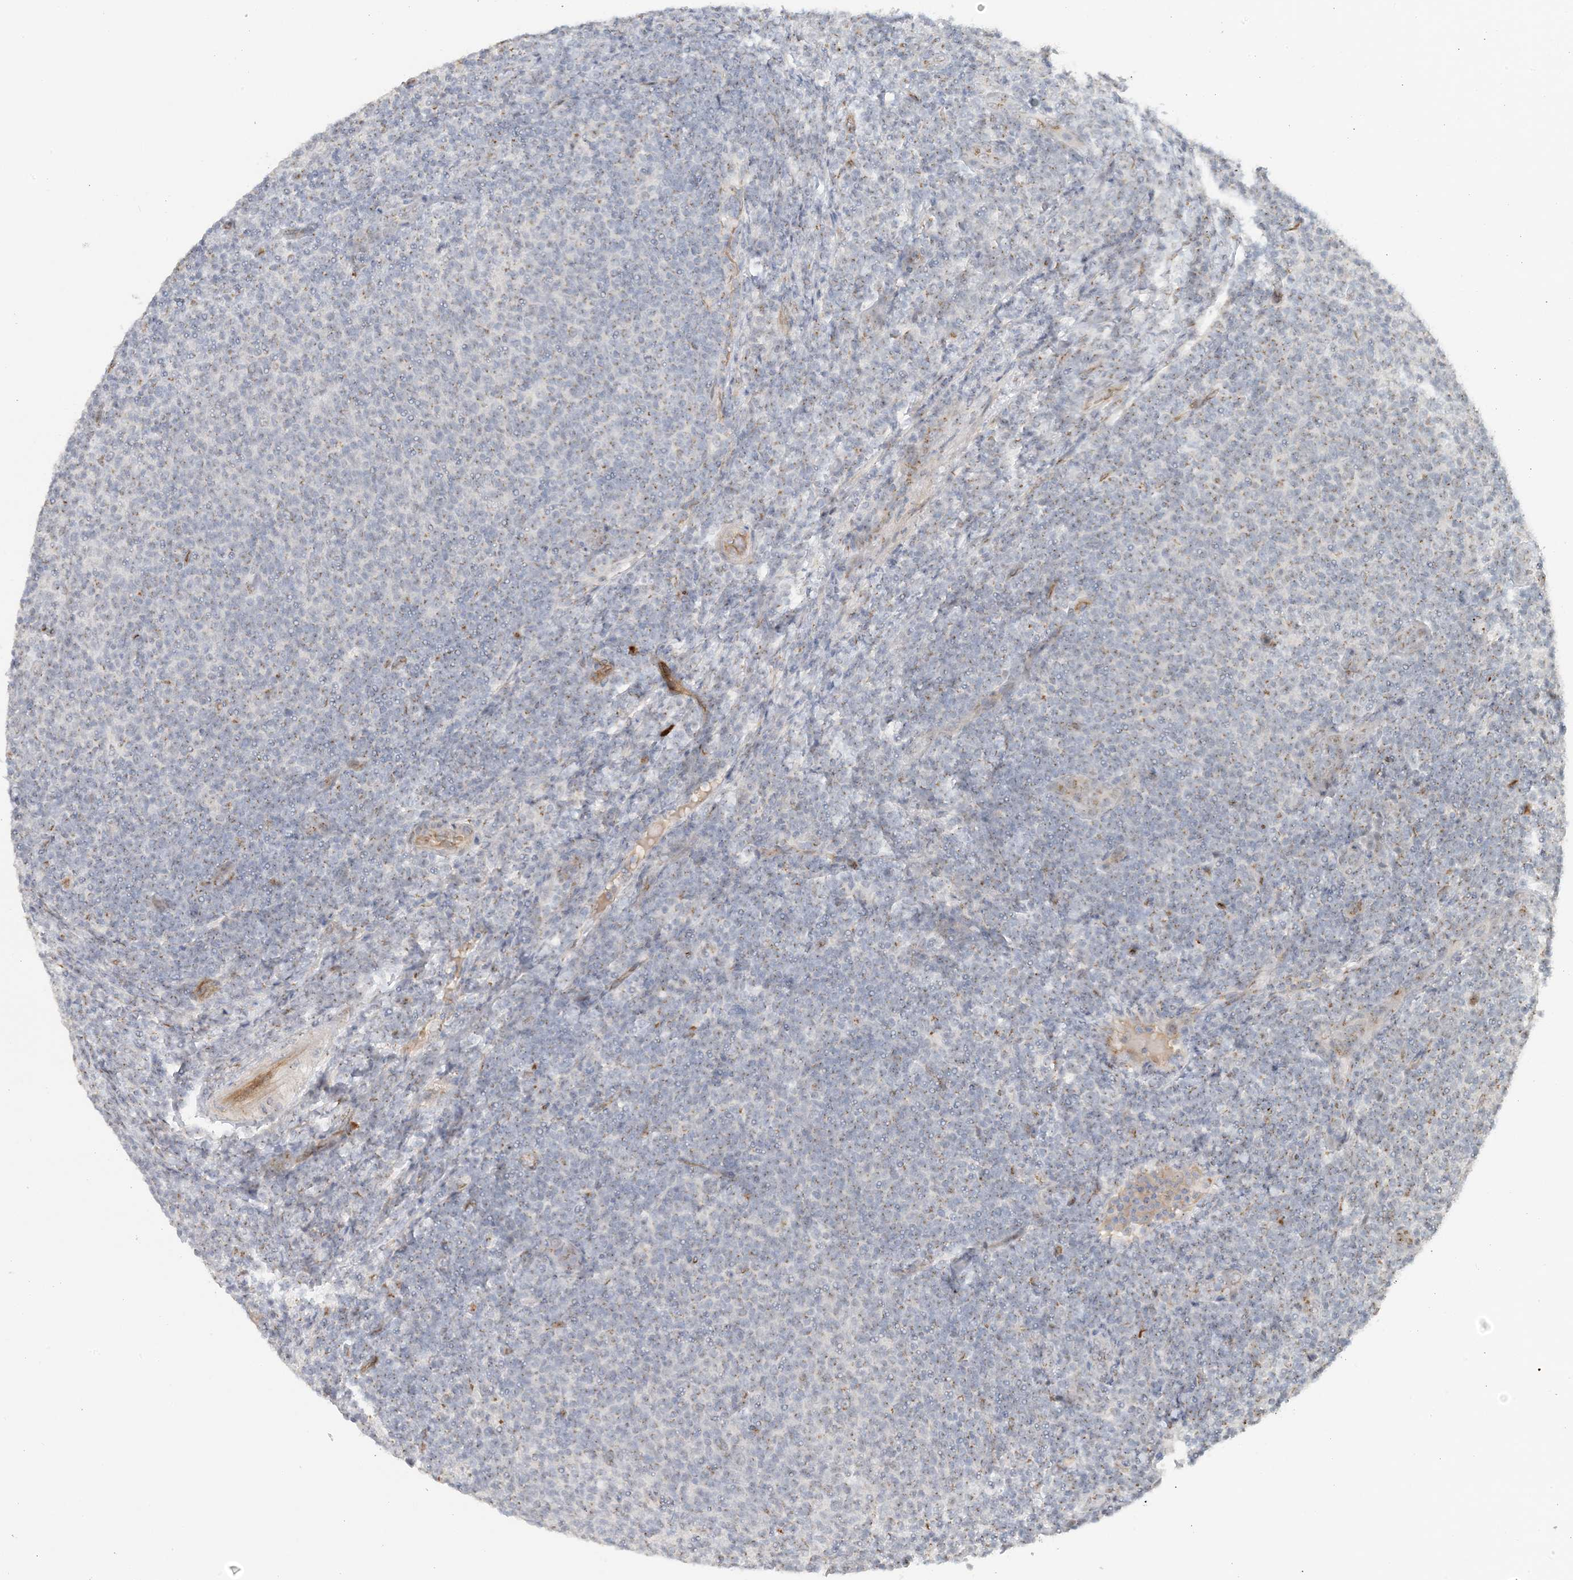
{"staining": {"intensity": "negative", "quantity": "none", "location": "none"}, "tissue": "lymphoma", "cell_type": "Tumor cells", "image_type": "cancer", "snomed": [{"axis": "morphology", "description": "Malignant lymphoma, non-Hodgkin's type, Low grade"}, {"axis": "topography", "description": "Lymph node"}], "caption": "Tumor cells are negative for protein expression in human low-grade malignant lymphoma, non-Hodgkin's type. (Brightfield microscopy of DAB (3,3'-diaminobenzidine) IHC at high magnification).", "gene": "ZCCHC4", "patient": {"sex": "male", "age": 66}}